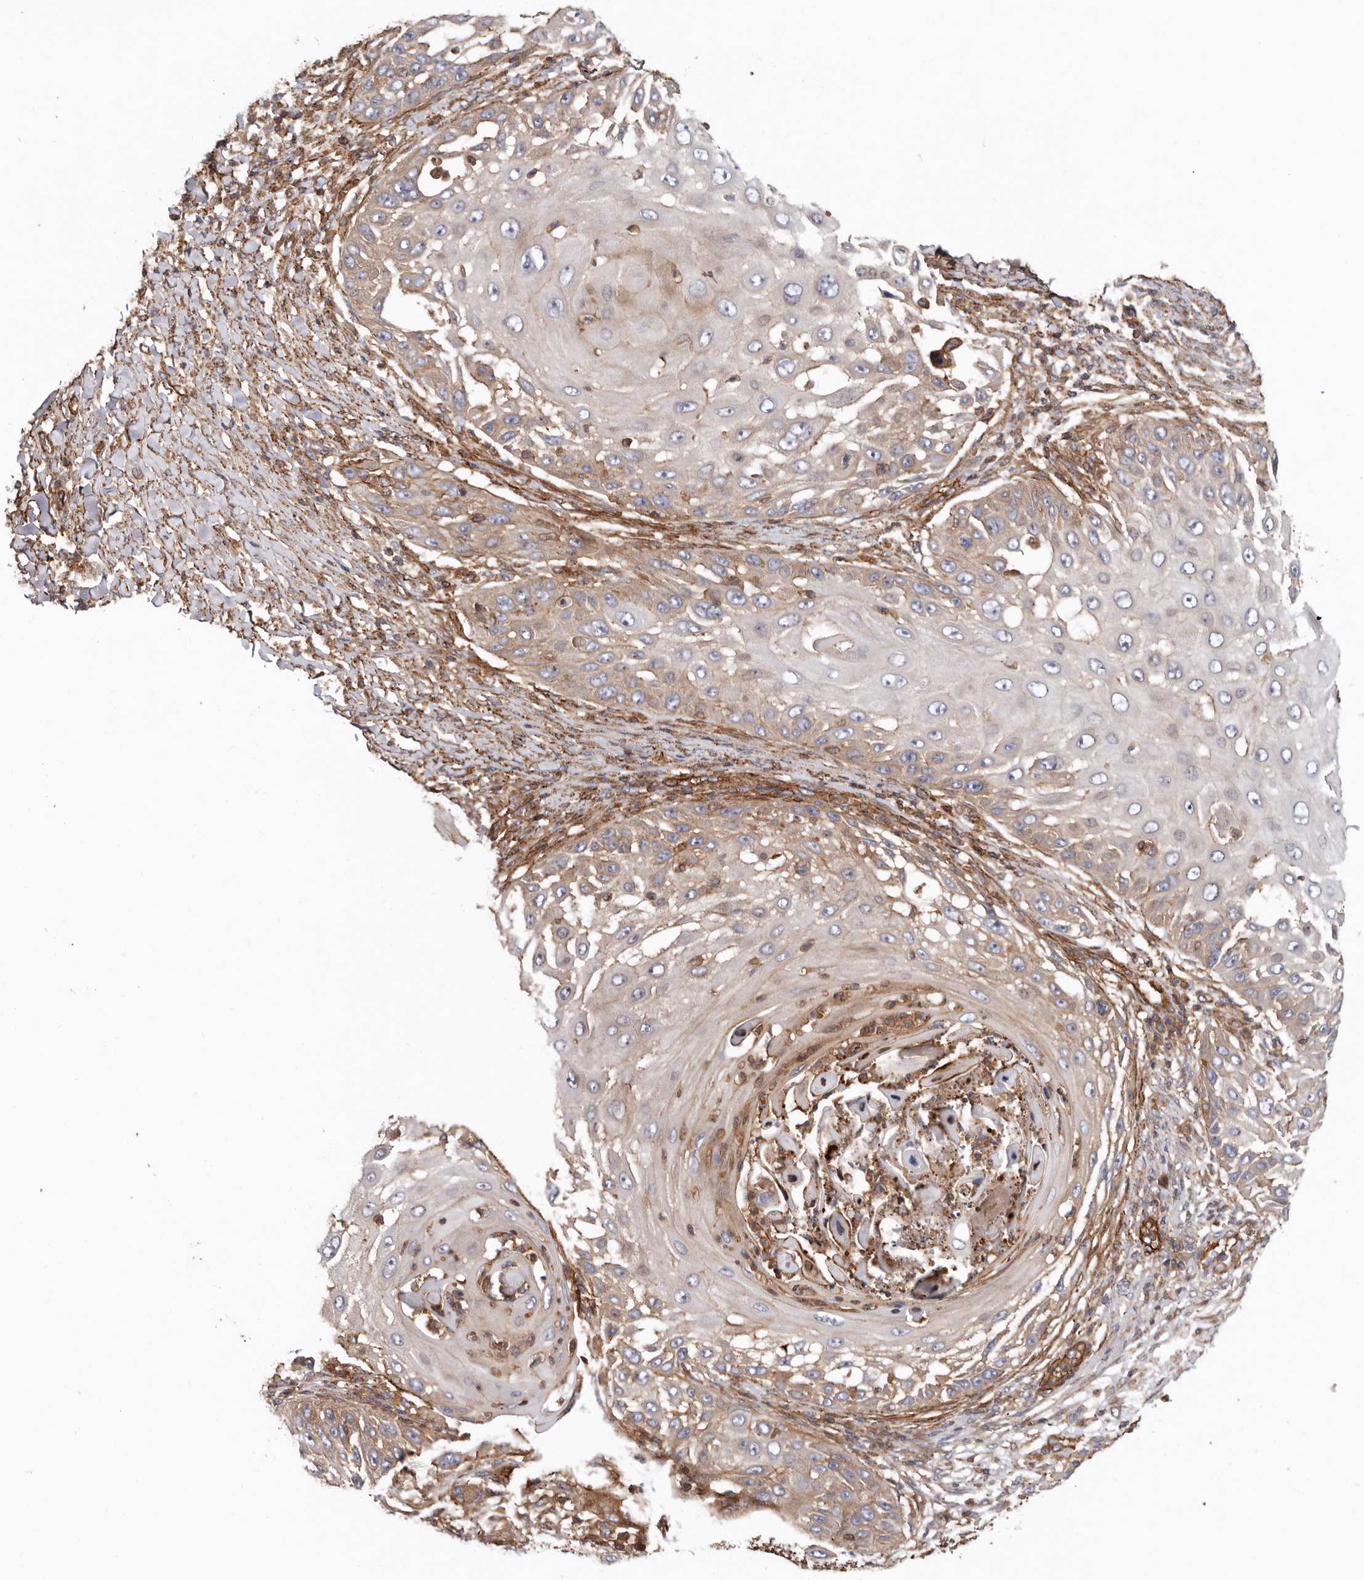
{"staining": {"intensity": "moderate", "quantity": "25%-75%", "location": "cytoplasmic/membranous"}, "tissue": "skin cancer", "cell_type": "Tumor cells", "image_type": "cancer", "snomed": [{"axis": "morphology", "description": "Squamous cell carcinoma, NOS"}, {"axis": "topography", "description": "Skin"}], "caption": "Skin cancer was stained to show a protein in brown. There is medium levels of moderate cytoplasmic/membranous positivity in approximately 25%-75% of tumor cells. The staining was performed using DAB (3,3'-diaminobenzidine), with brown indicating positive protein expression. Nuclei are stained blue with hematoxylin.", "gene": "TMC7", "patient": {"sex": "female", "age": 44}}